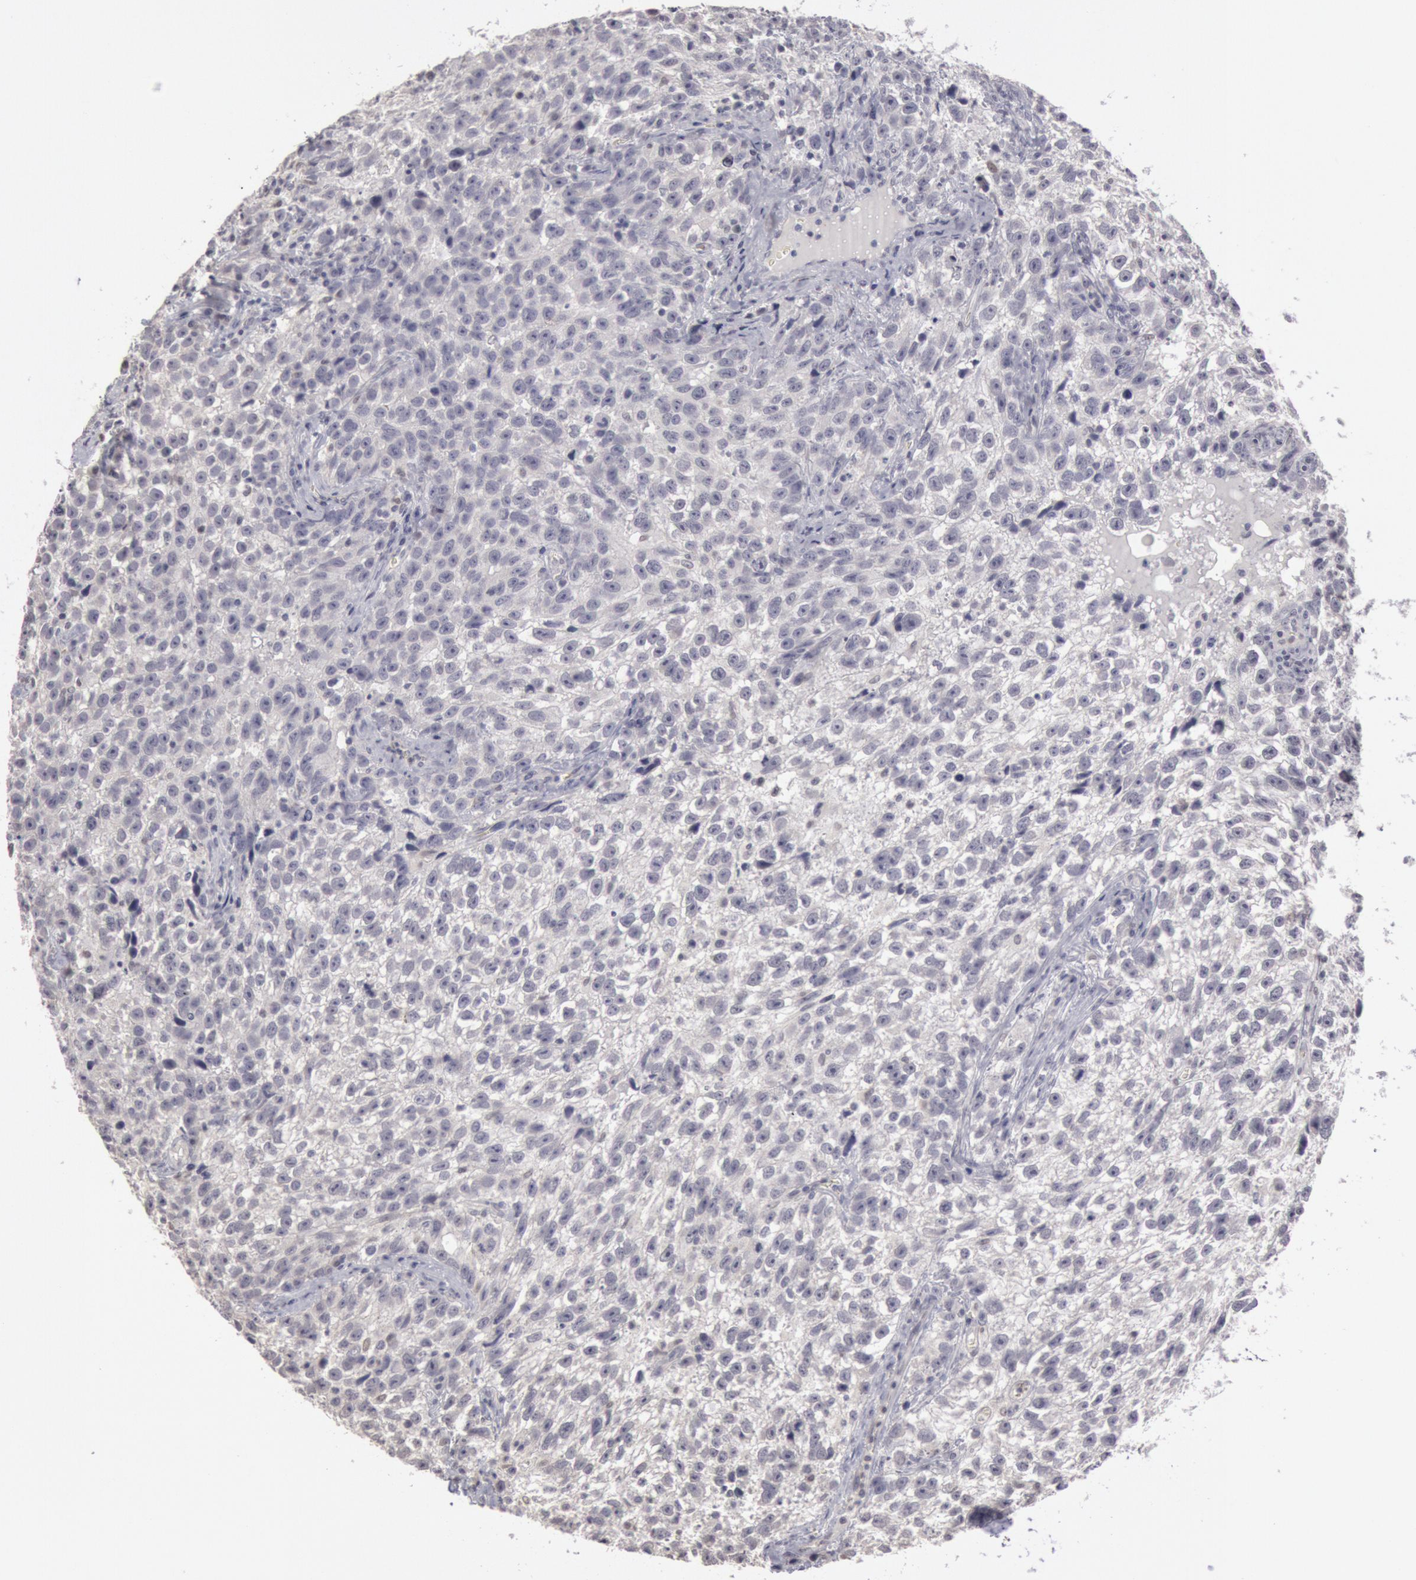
{"staining": {"intensity": "negative", "quantity": "none", "location": "none"}, "tissue": "testis cancer", "cell_type": "Tumor cells", "image_type": "cancer", "snomed": [{"axis": "morphology", "description": "Seminoma, NOS"}, {"axis": "topography", "description": "Testis"}], "caption": "IHC histopathology image of neoplastic tissue: human testis cancer (seminoma) stained with DAB reveals no significant protein positivity in tumor cells. (Immunohistochemistry (ihc), brightfield microscopy, high magnification).", "gene": "RIMBP3C", "patient": {"sex": "male", "age": 38}}